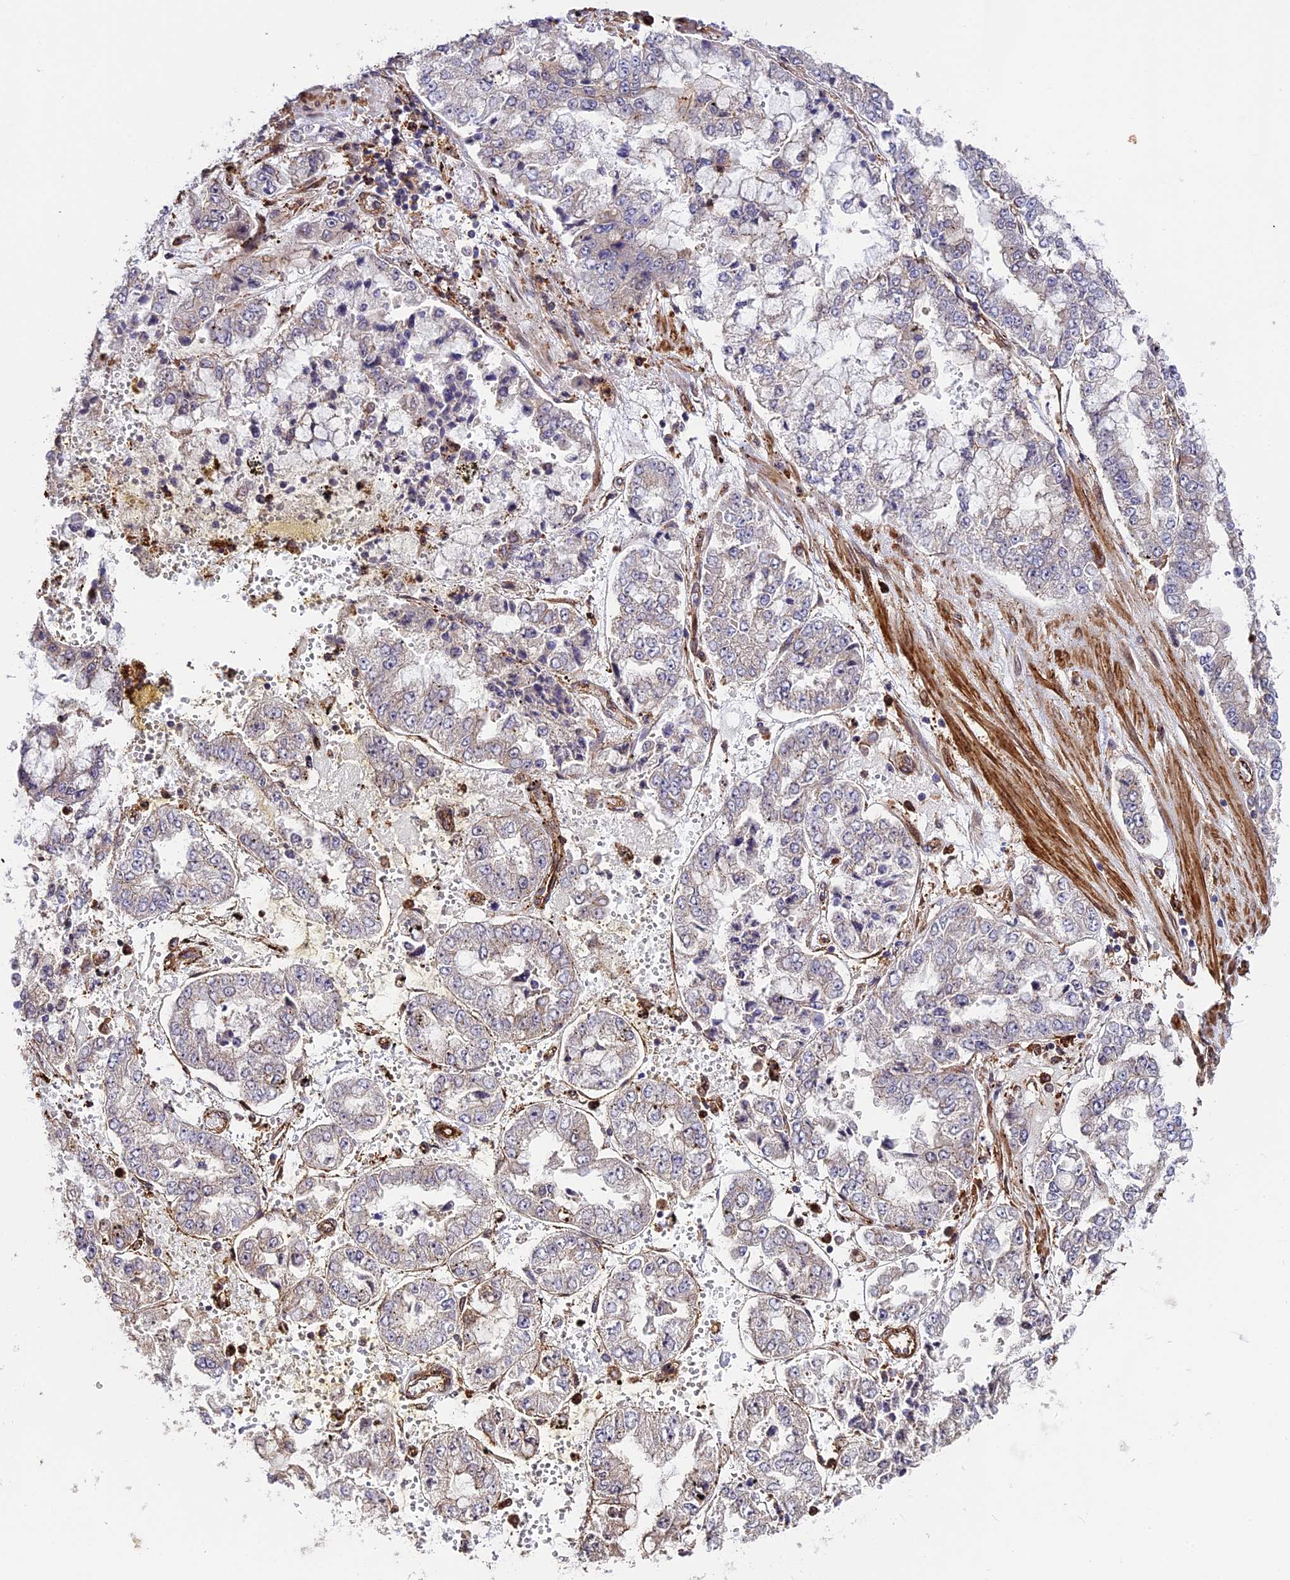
{"staining": {"intensity": "weak", "quantity": "<25%", "location": "cytoplasmic/membranous"}, "tissue": "stomach cancer", "cell_type": "Tumor cells", "image_type": "cancer", "snomed": [{"axis": "morphology", "description": "Adenocarcinoma, NOS"}, {"axis": "topography", "description": "Stomach"}], "caption": "Immunohistochemical staining of human stomach cancer exhibits no significant staining in tumor cells.", "gene": "HERPUD1", "patient": {"sex": "male", "age": 76}}